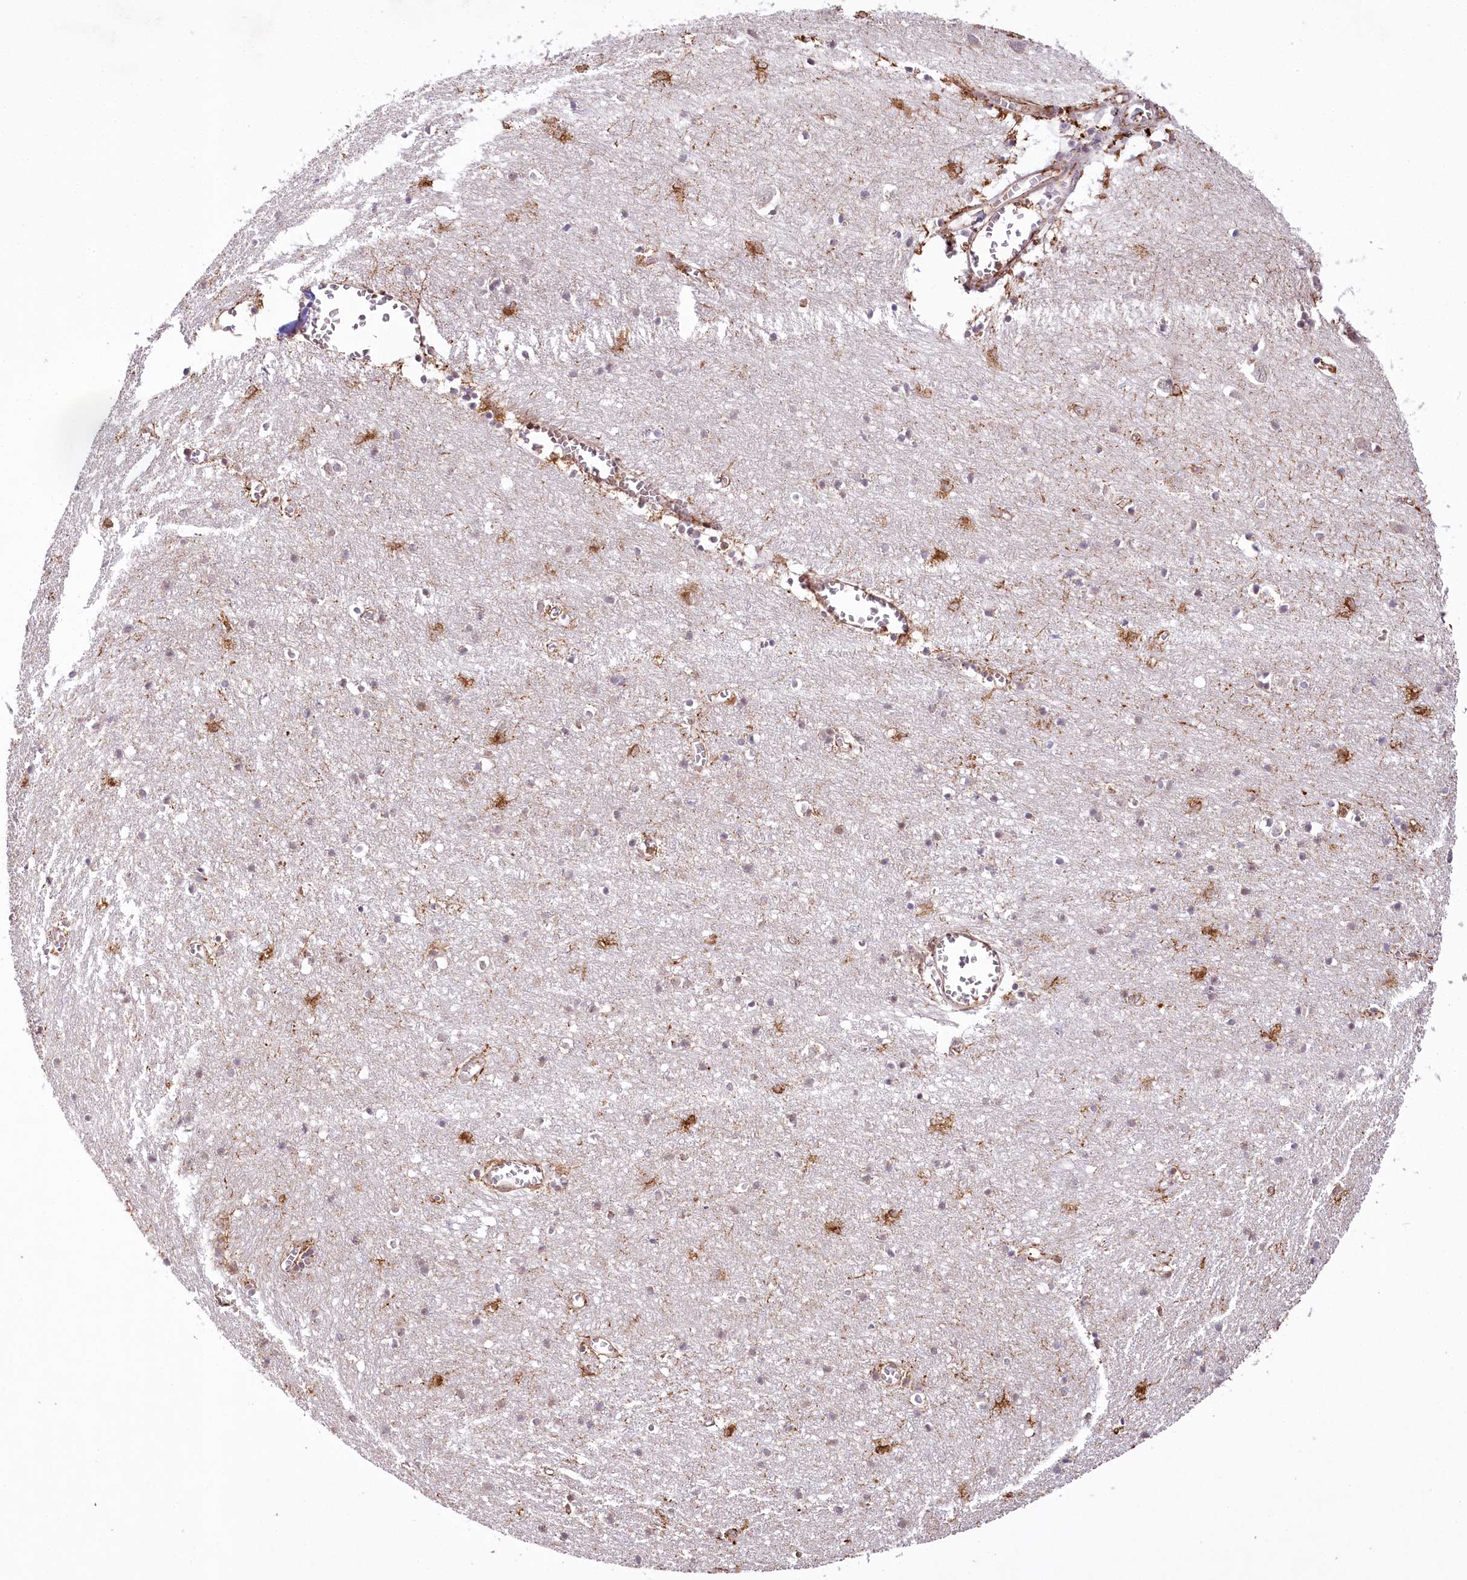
{"staining": {"intensity": "negative", "quantity": "none", "location": "none"}, "tissue": "cerebral cortex", "cell_type": "Endothelial cells", "image_type": "normal", "snomed": [{"axis": "morphology", "description": "Normal tissue, NOS"}, {"axis": "topography", "description": "Cerebral cortex"}], "caption": "High magnification brightfield microscopy of unremarkable cerebral cortex stained with DAB (3,3'-diaminobenzidine) (brown) and counterstained with hematoxylin (blue): endothelial cells show no significant staining.", "gene": "ALKBH8", "patient": {"sex": "female", "age": 64}}